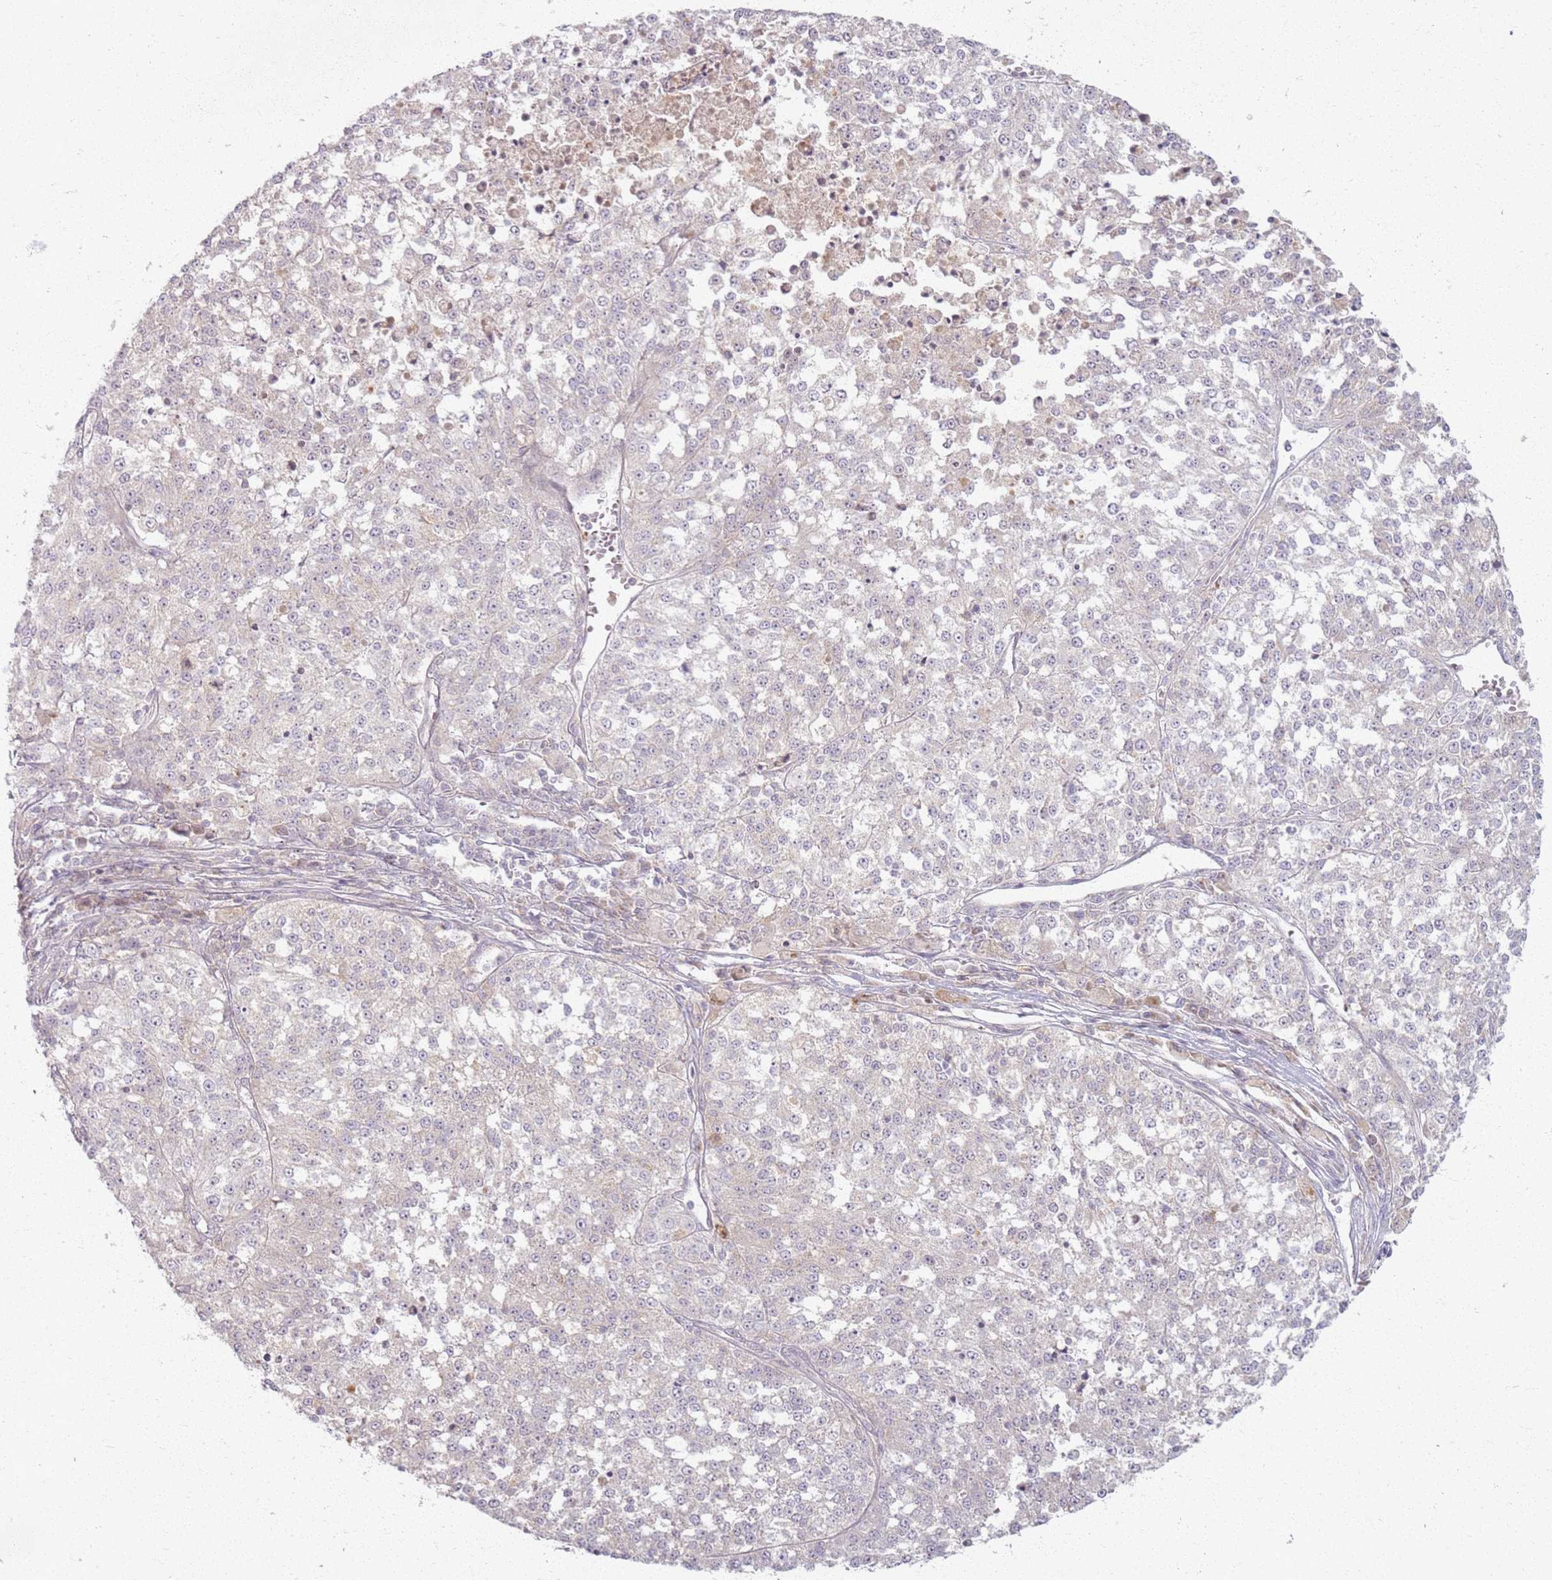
{"staining": {"intensity": "negative", "quantity": "none", "location": "none"}, "tissue": "melanoma", "cell_type": "Tumor cells", "image_type": "cancer", "snomed": [{"axis": "morphology", "description": "Malignant melanoma, NOS"}, {"axis": "topography", "description": "Skin"}], "caption": "Histopathology image shows no protein positivity in tumor cells of malignant melanoma tissue. (DAB (3,3'-diaminobenzidine) immunohistochemistry (IHC) visualized using brightfield microscopy, high magnification).", "gene": "ZDHHC2", "patient": {"sex": "female", "age": 64}}